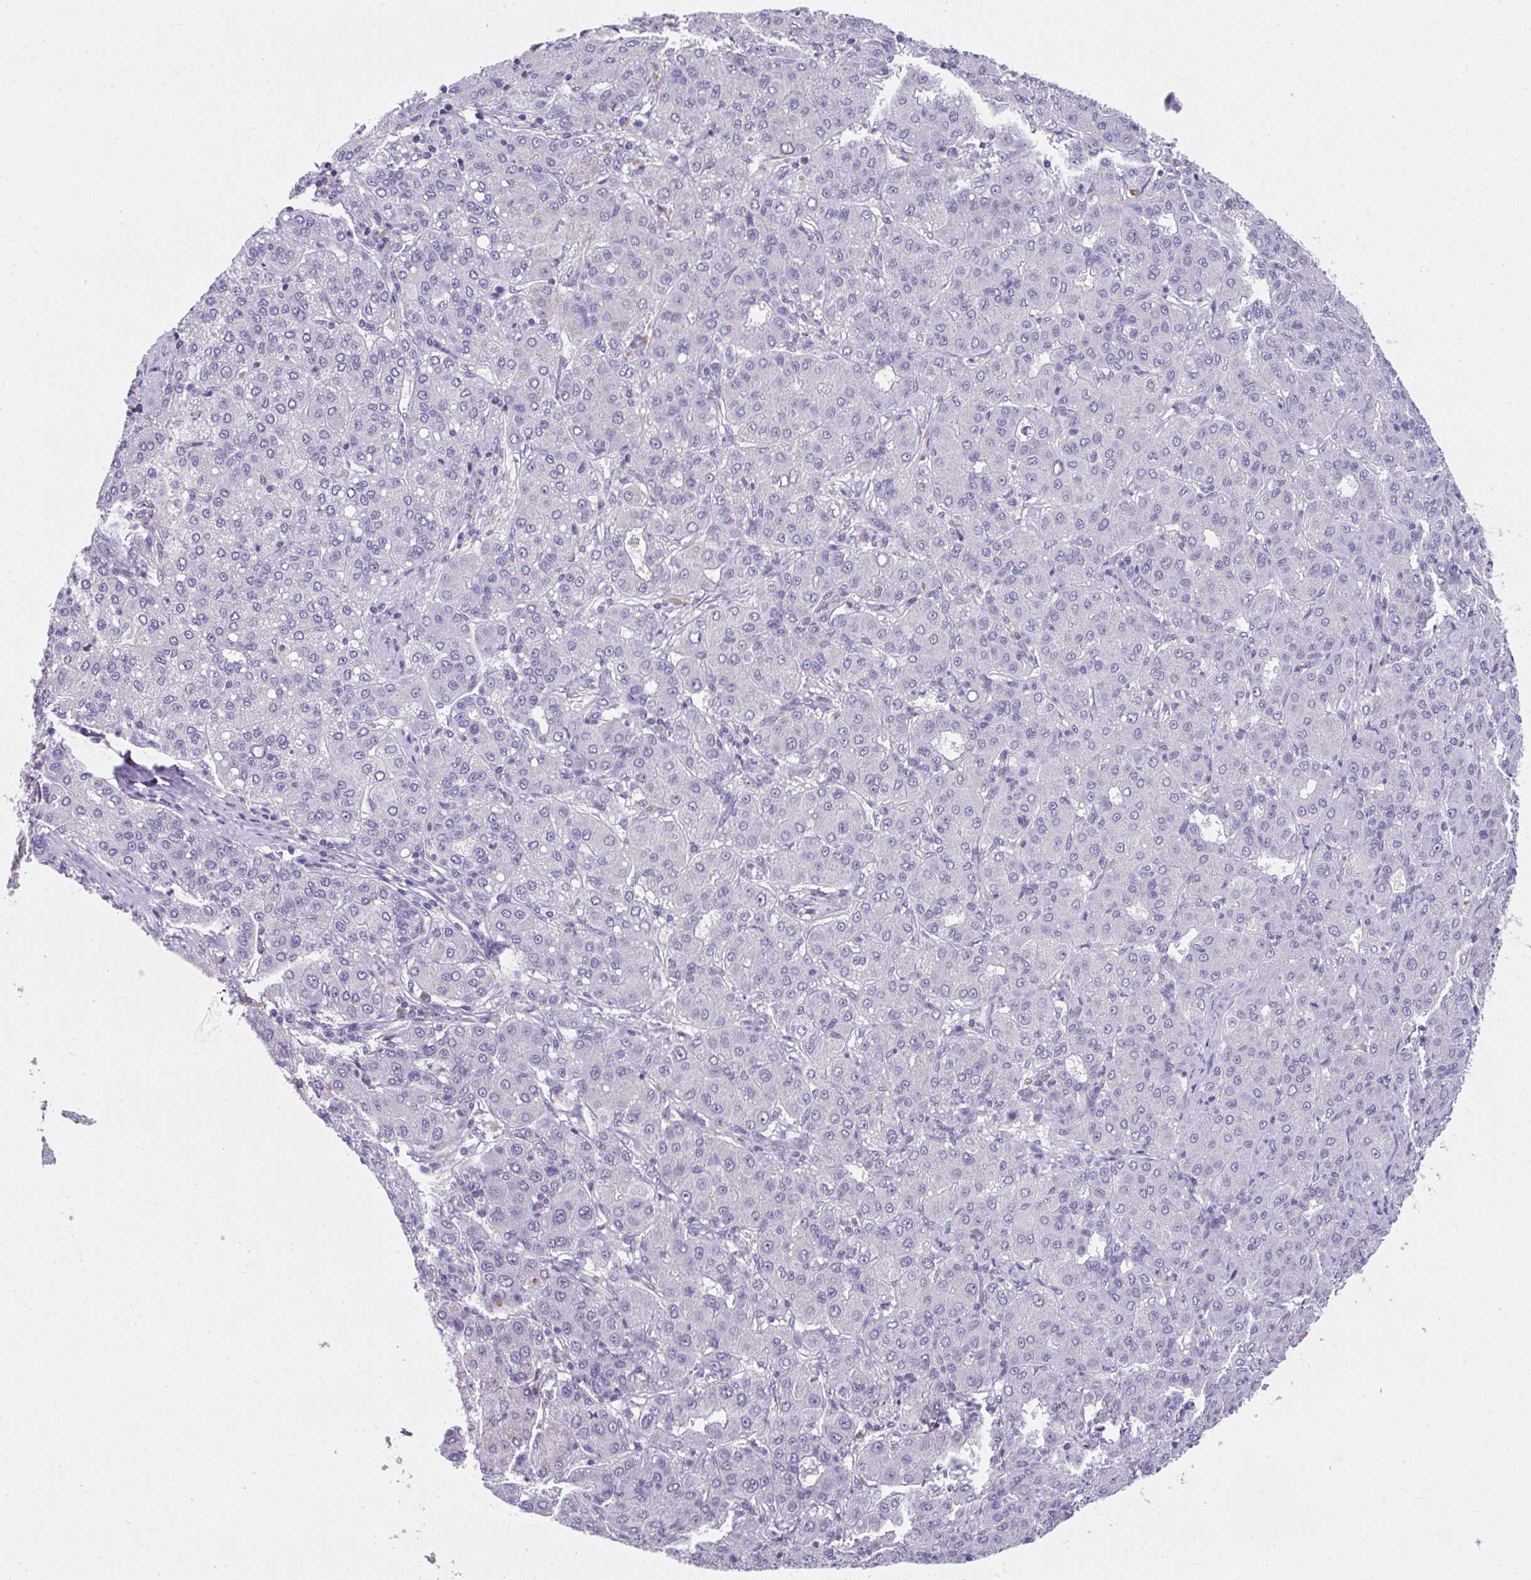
{"staining": {"intensity": "negative", "quantity": "none", "location": "none"}, "tissue": "liver cancer", "cell_type": "Tumor cells", "image_type": "cancer", "snomed": [{"axis": "morphology", "description": "Carcinoma, Hepatocellular, NOS"}, {"axis": "topography", "description": "Liver"}], "caption": "IHC histopathology image of liver hepatocellular carcinoma stained for a protein (brown), which reveals no staining in tumor cells.", "gene": "GLTPD2", "patient": {"sex": "male", "age": 65}}